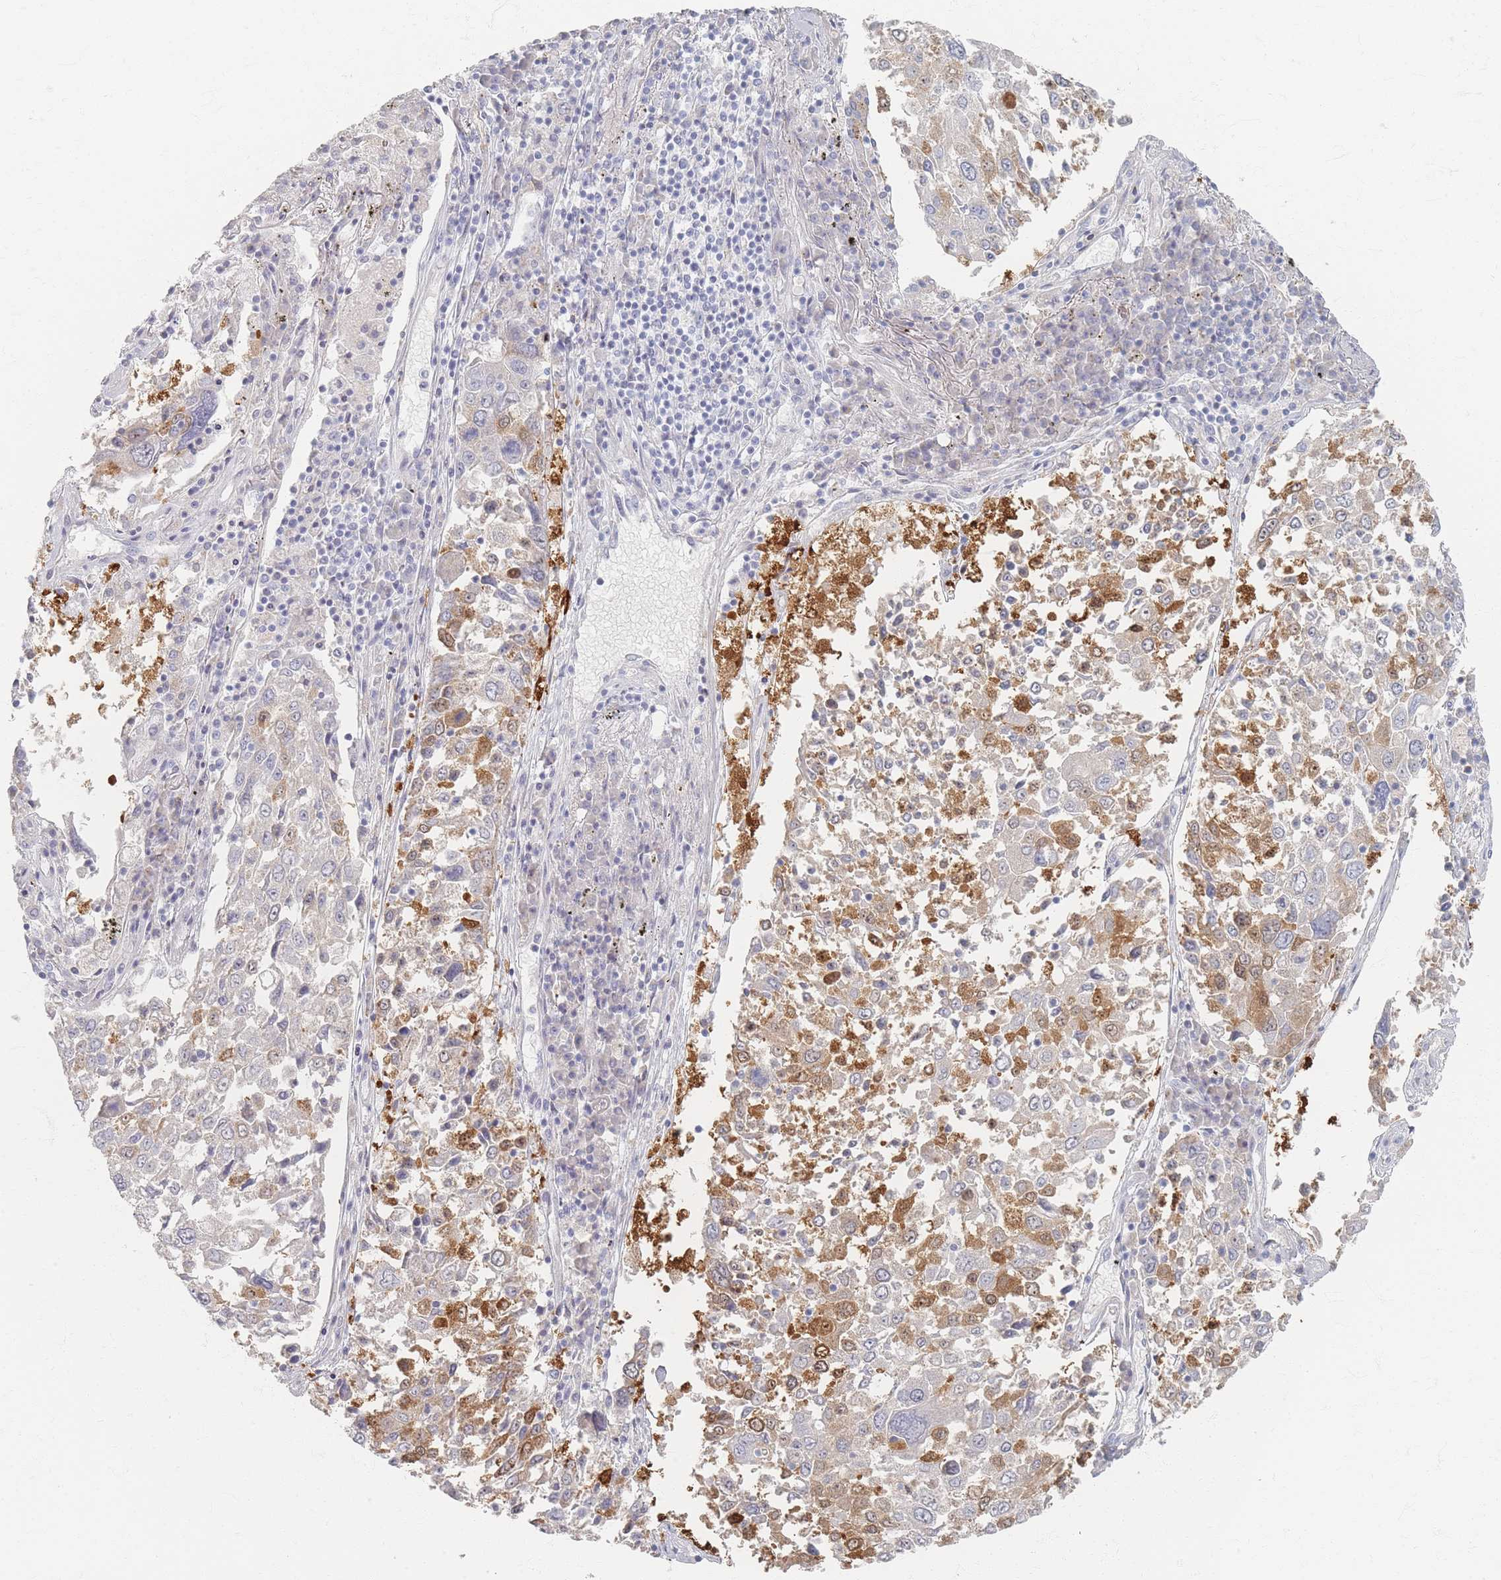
{"staining": {"intensity": "moderate", "quantity": "25%-75%", "location": "cytoplasmic/membranous"}, "tissue": "lung cancer", "cell_type": "Tumor cells", "image_type": "cancer", "snomed": [{"axis": "morphology", "description": "Squamous cell carcinoma, NOS"}, {"axis": "topography", "description": "Lung"}], "caption": "Immunohistochemical staining of human squamous cell carcinoma (lung) reveals medium levels of moderate cytoplasmic/membranous staining in about 25%-75% of tumor cells.", "gene": "SLC2A11", "patient": {"sex": "male", "age": 65}}